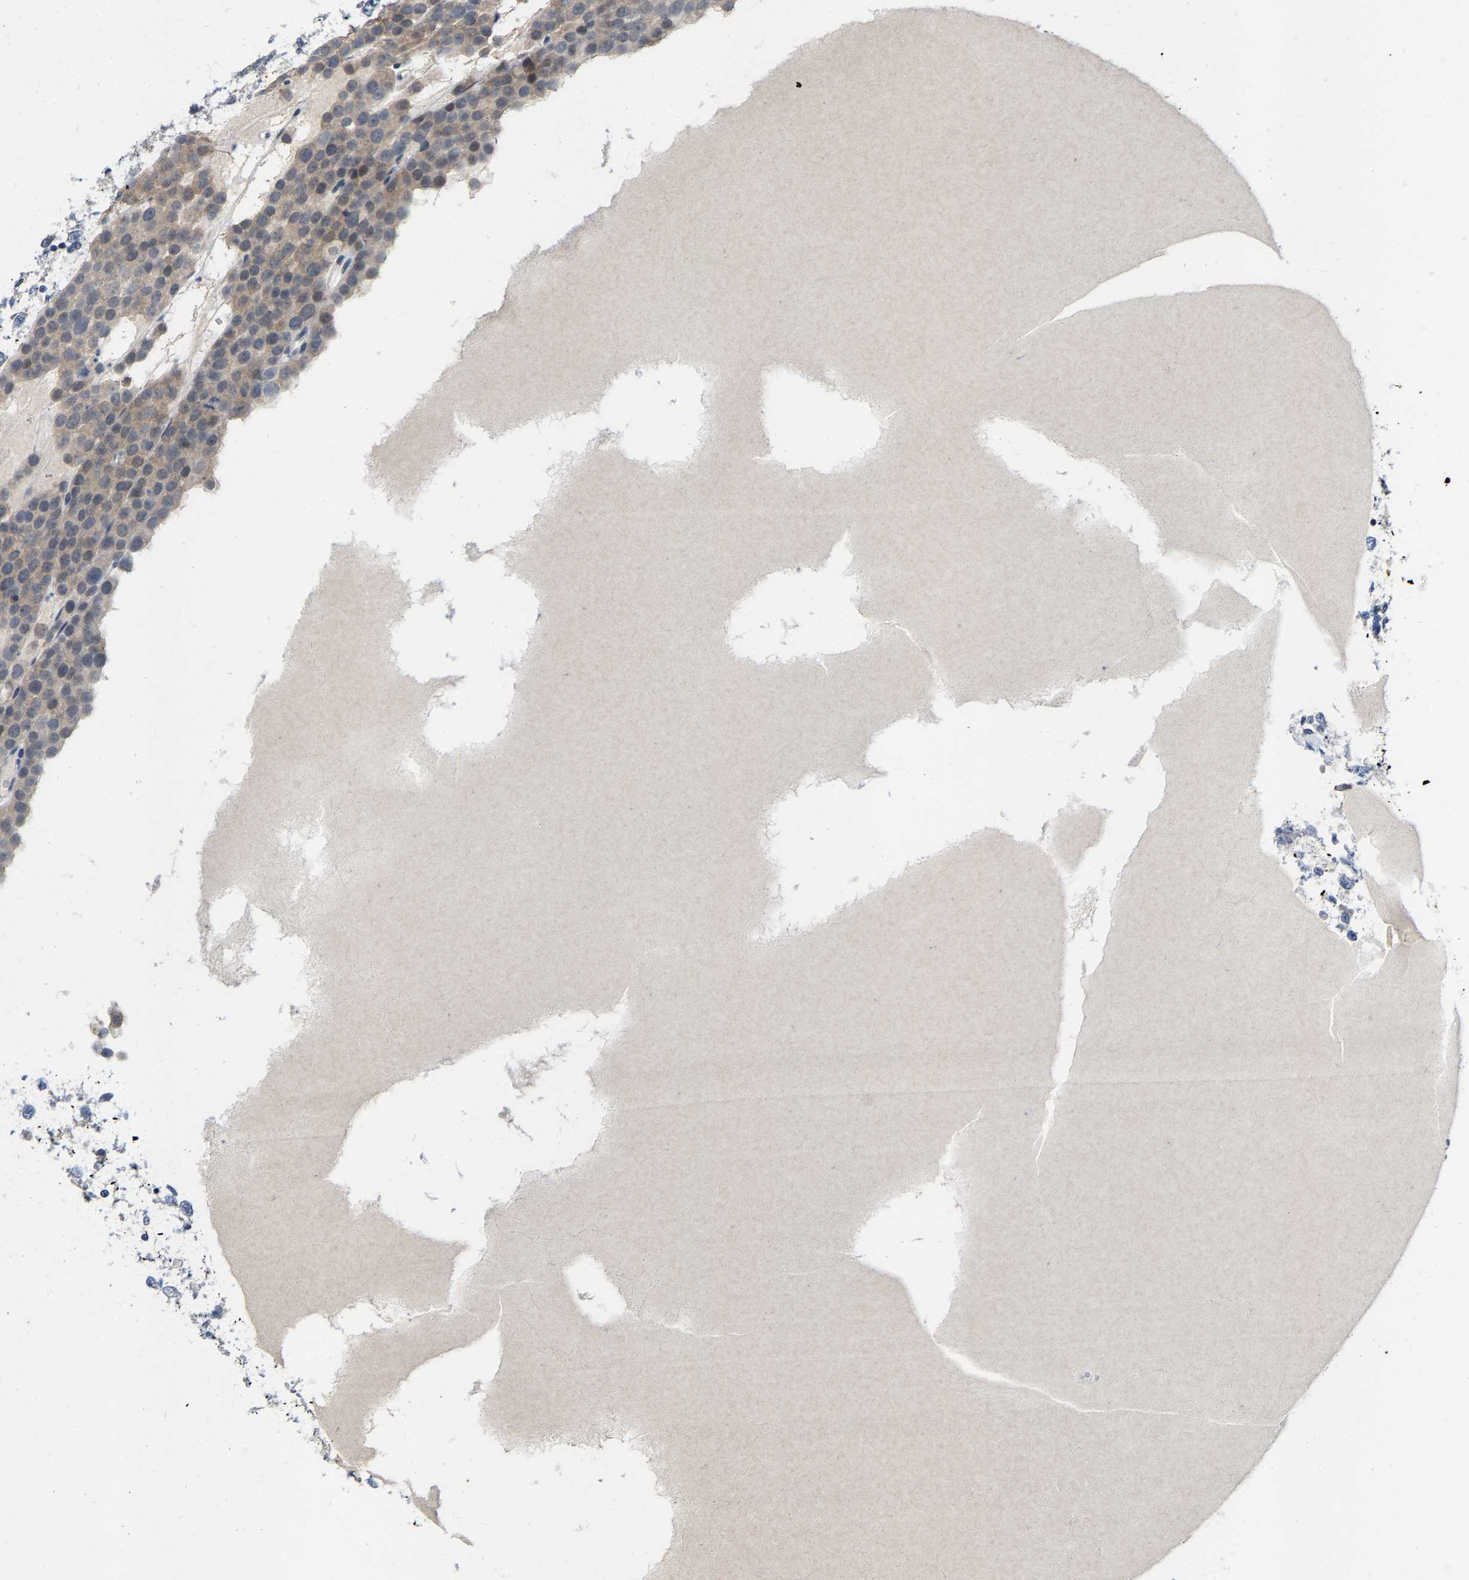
{"staining": {"intensity": "weak", "quantity": "<25%", "location": "cytoplasmic/membranous"}, "tissue": "testis cancer", "cell_type": "Tumor cells", "image_type": "cancer", "snomed": [{"axis": "morphology", "description": "Seminoma, NOS"}, {"axis": "topography", "description": "Testis"}], "caption": "High magnification brightfield microscopy of testis cancer stained with DAB (brown) and counterstained with hematoxylin (blue): tumor cells show no significant positivity.", "gene": "FGD3", "patient": {"sex": "male", "age": 71}}